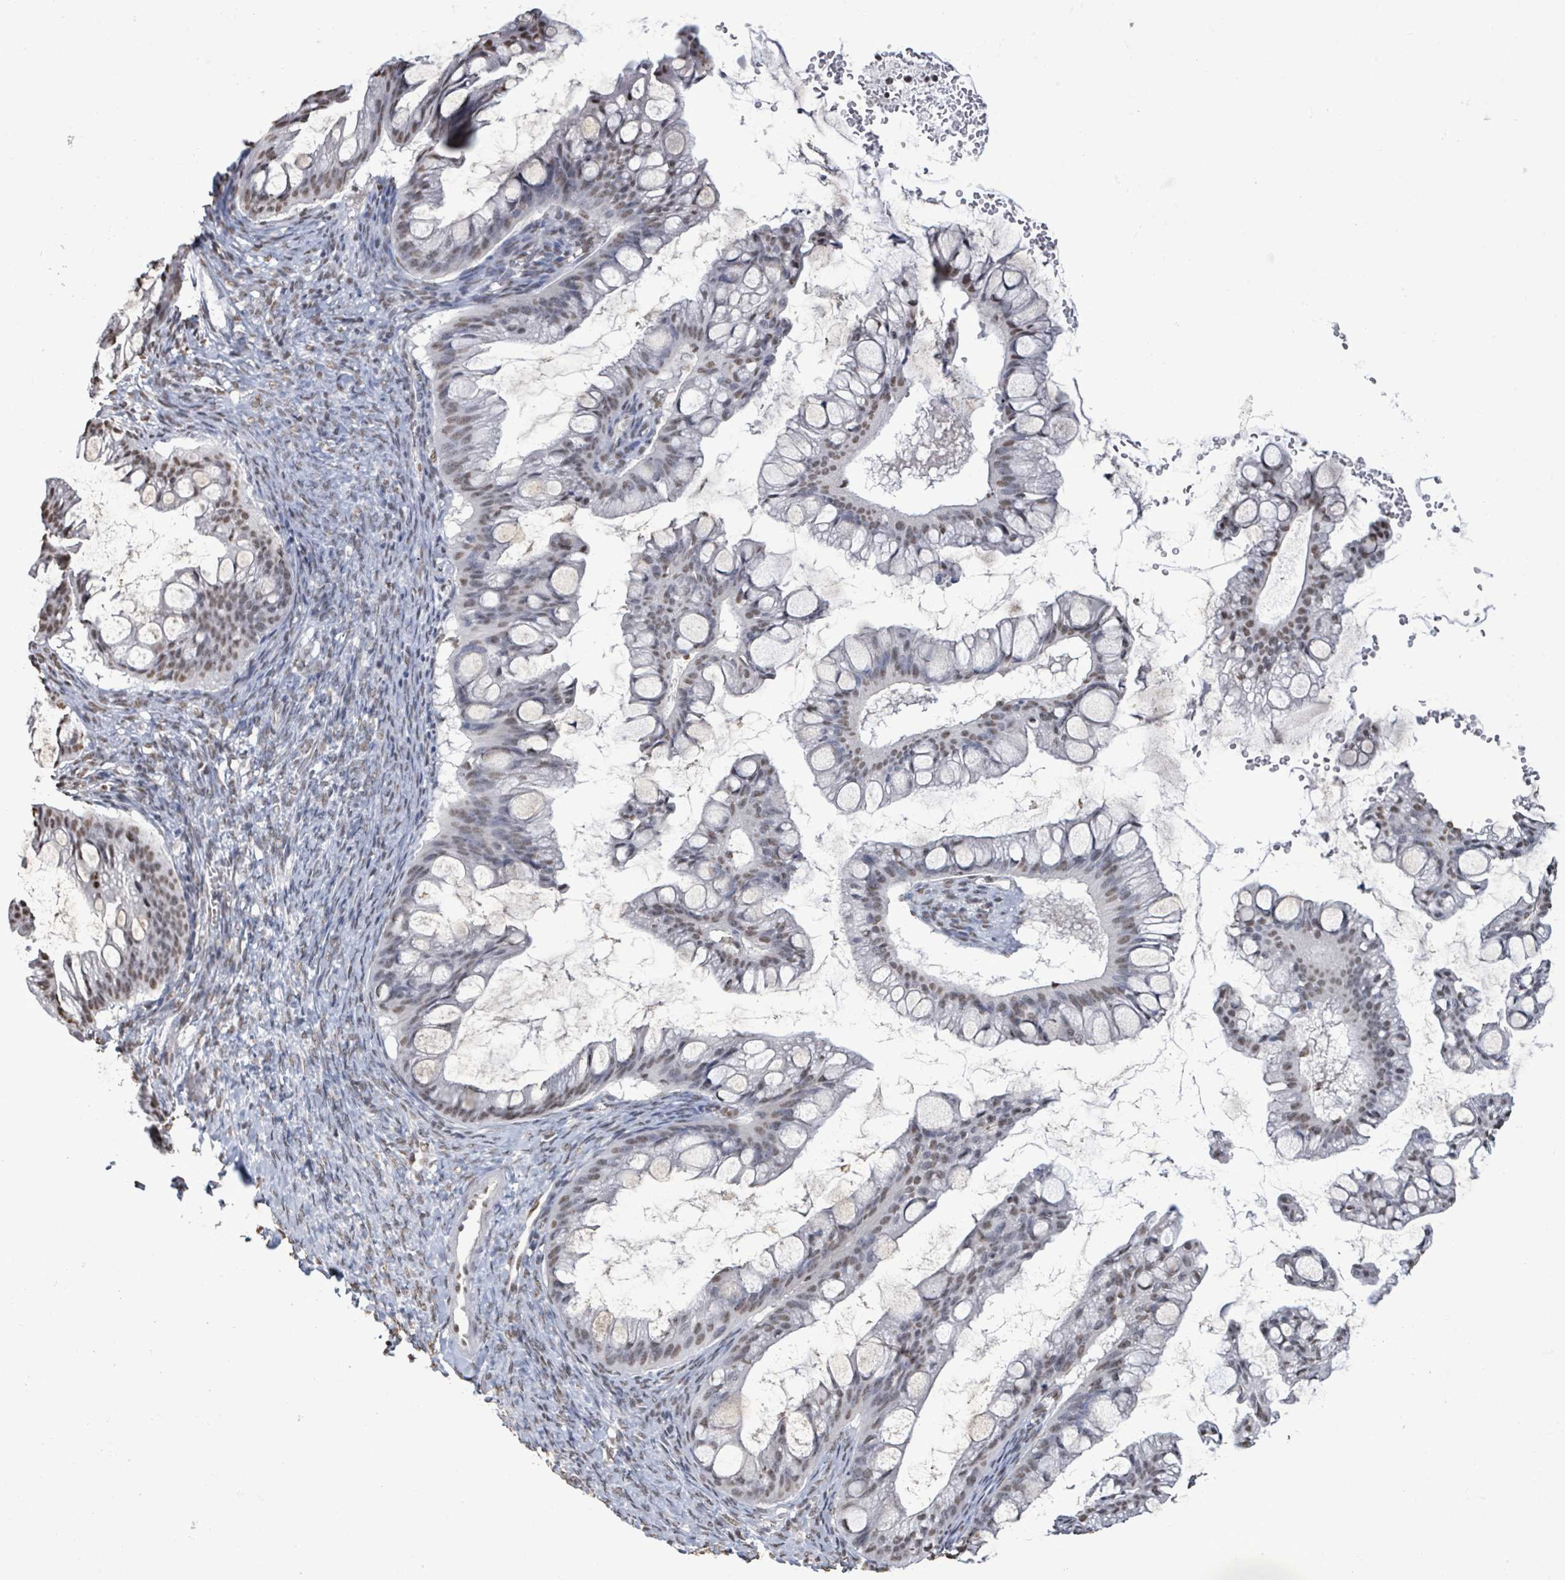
{"staining": {"intensity": "moderate", "quantity": "<25%", "location": "nuclear"}, "tissue": "ovarian cancer", "cell_type": "Tumor cells", "image_type": "cancer", "snomed": [{"axis": "morphology", "description": "Cystadenocarcinoma, mucinous, NOS"}, {"axis": "topography", "description": "Ovary"}], "caption": "A high-resolution photomicrograph shows IHC staining of ovarian mucinous cystadenocarcinoma, which demonstrates moderate nuclear positivity in about <25% of tumor cells.", "gene": "SAMD14", "patient": {"sex": "female", "age": 73}}